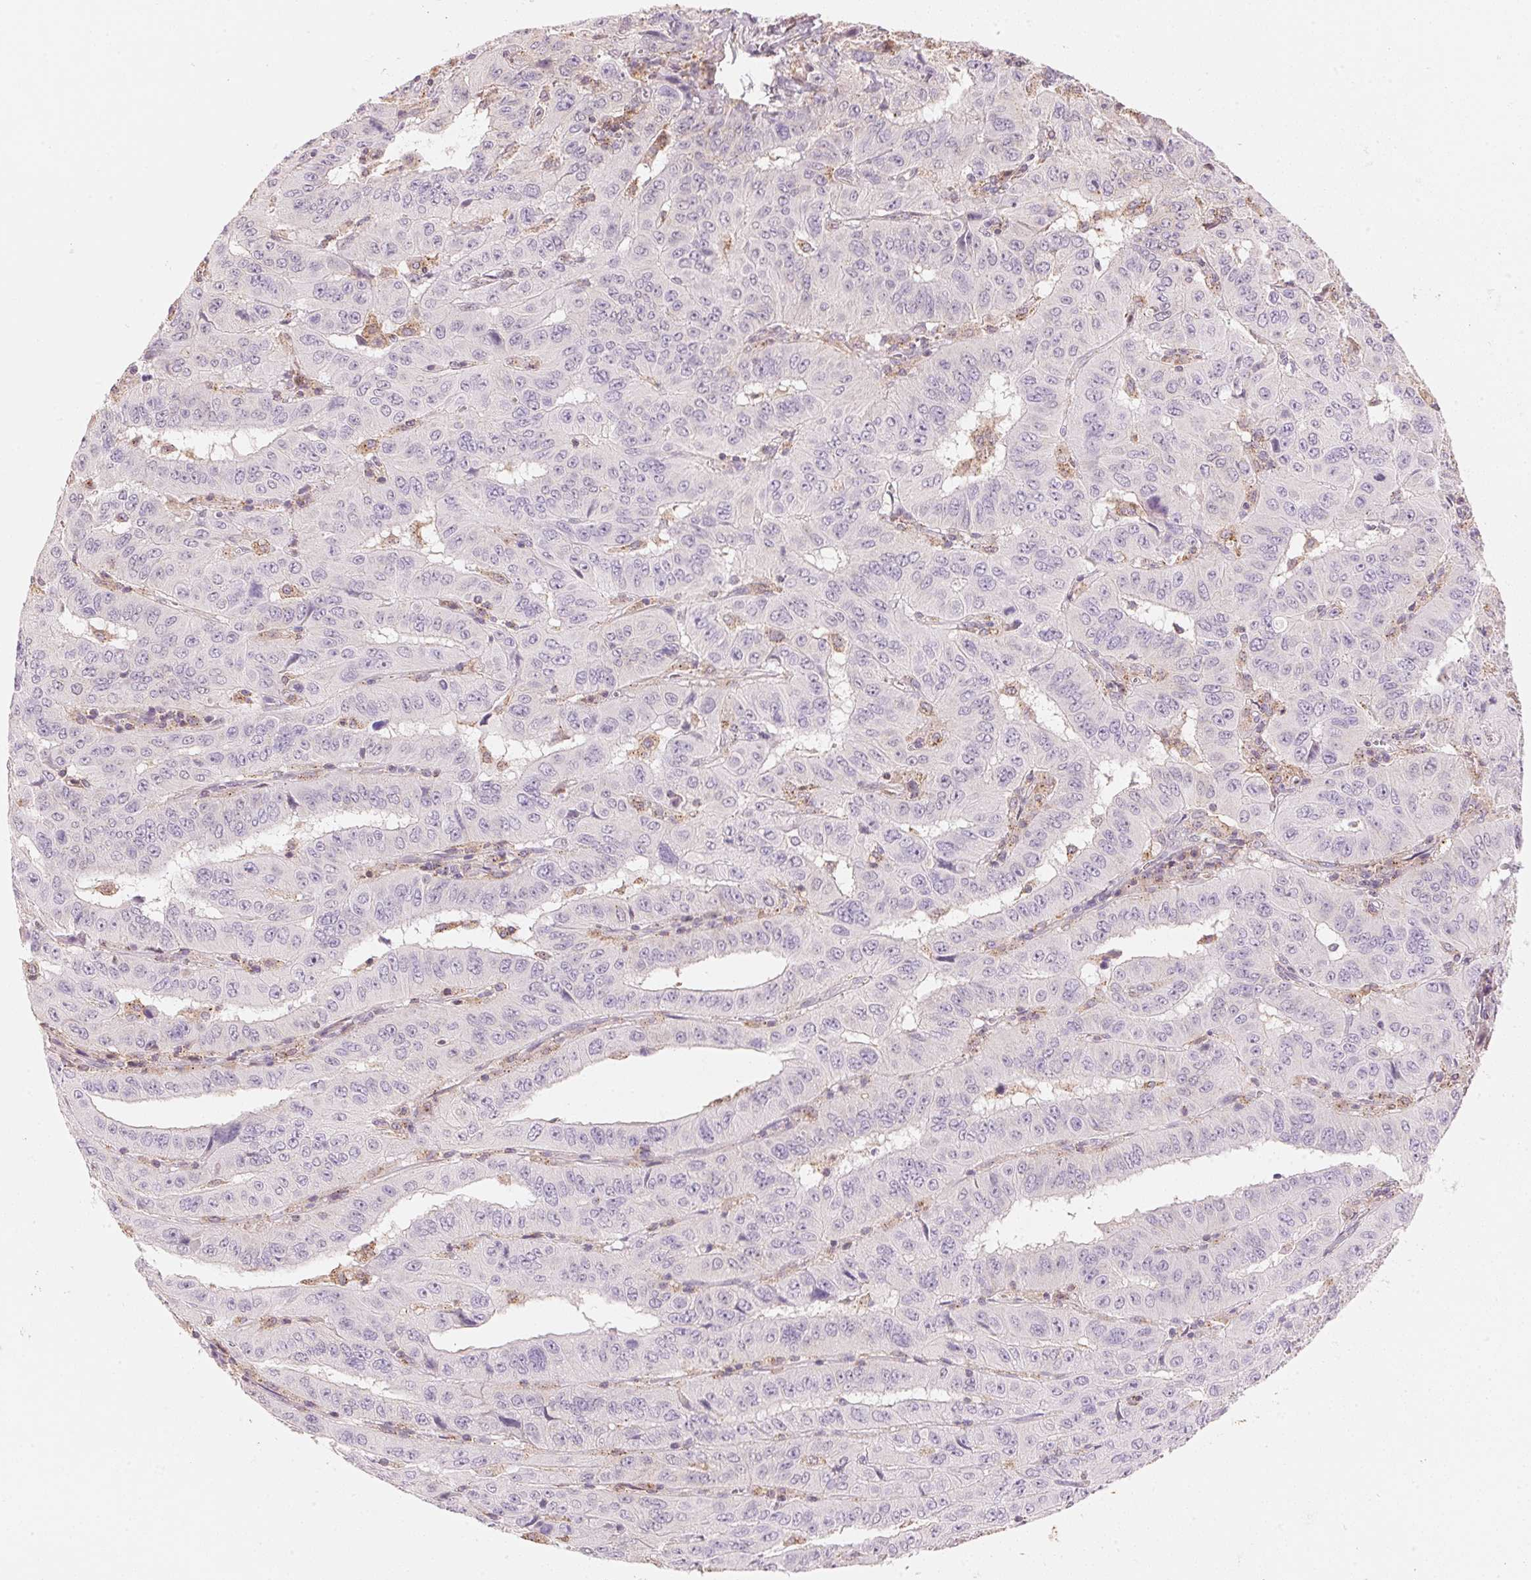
{"staining": {"intensity": "negative", "quantity": "none", "location": "none"}, "tissue": "pancreatic cancer", "cell_type": "Tumor cells", "image_type": "cancer", "snomed": [{"axis": "morphology", "description": "Adenocarcinoma, NOS"}, {"axis": "topography", "description": "Pancreas"}], "caption": "The photomicrograph displays no significant staining in tumor cells of pancreatic cancer (adenocarcinoma).", "gene": "HOXB13", "patient": {"sex": "male", "age": 63}}